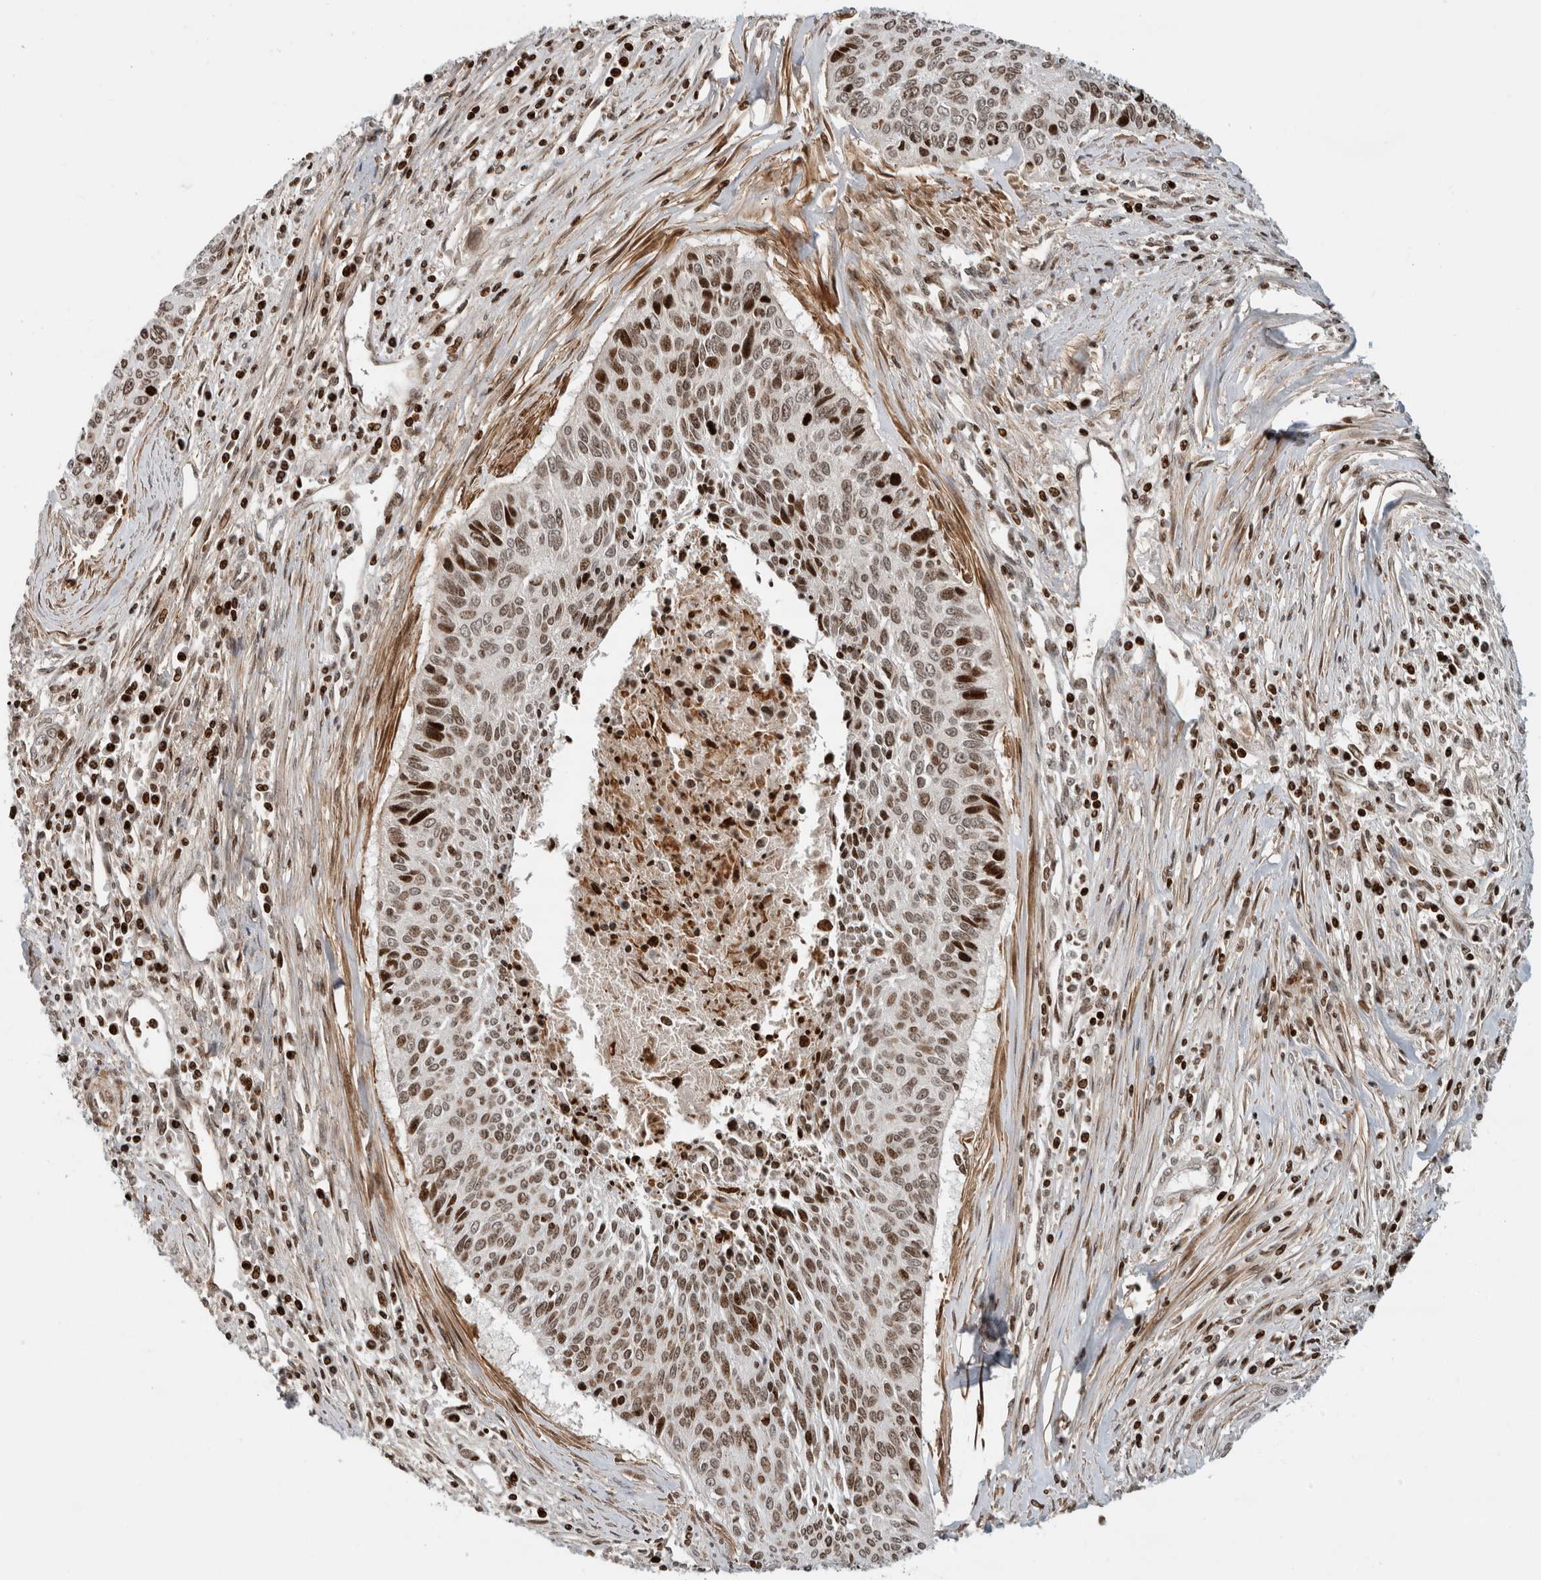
{"staining": {"intensity": "strong", "quantity": "25%-75%", "location": "nuclear"}, "tissue": "cervical cancer", "cell_type": "Tumor cells", "image_type": "cancer", "snomed": [{"axis": "morphology", "description": "Squamous cell carcinoma, NOS"}, {"axis": "topography", "description": "Cervix"}], "caption": "Strong nuclear staining for a protein is seen in approximately 25%-75% of tumor cells of cervical squamous cell carcinoma using immunohistochemistry (IHC).", "gene": "GINS4", "patient": {"sex": "female", "age": 55}}